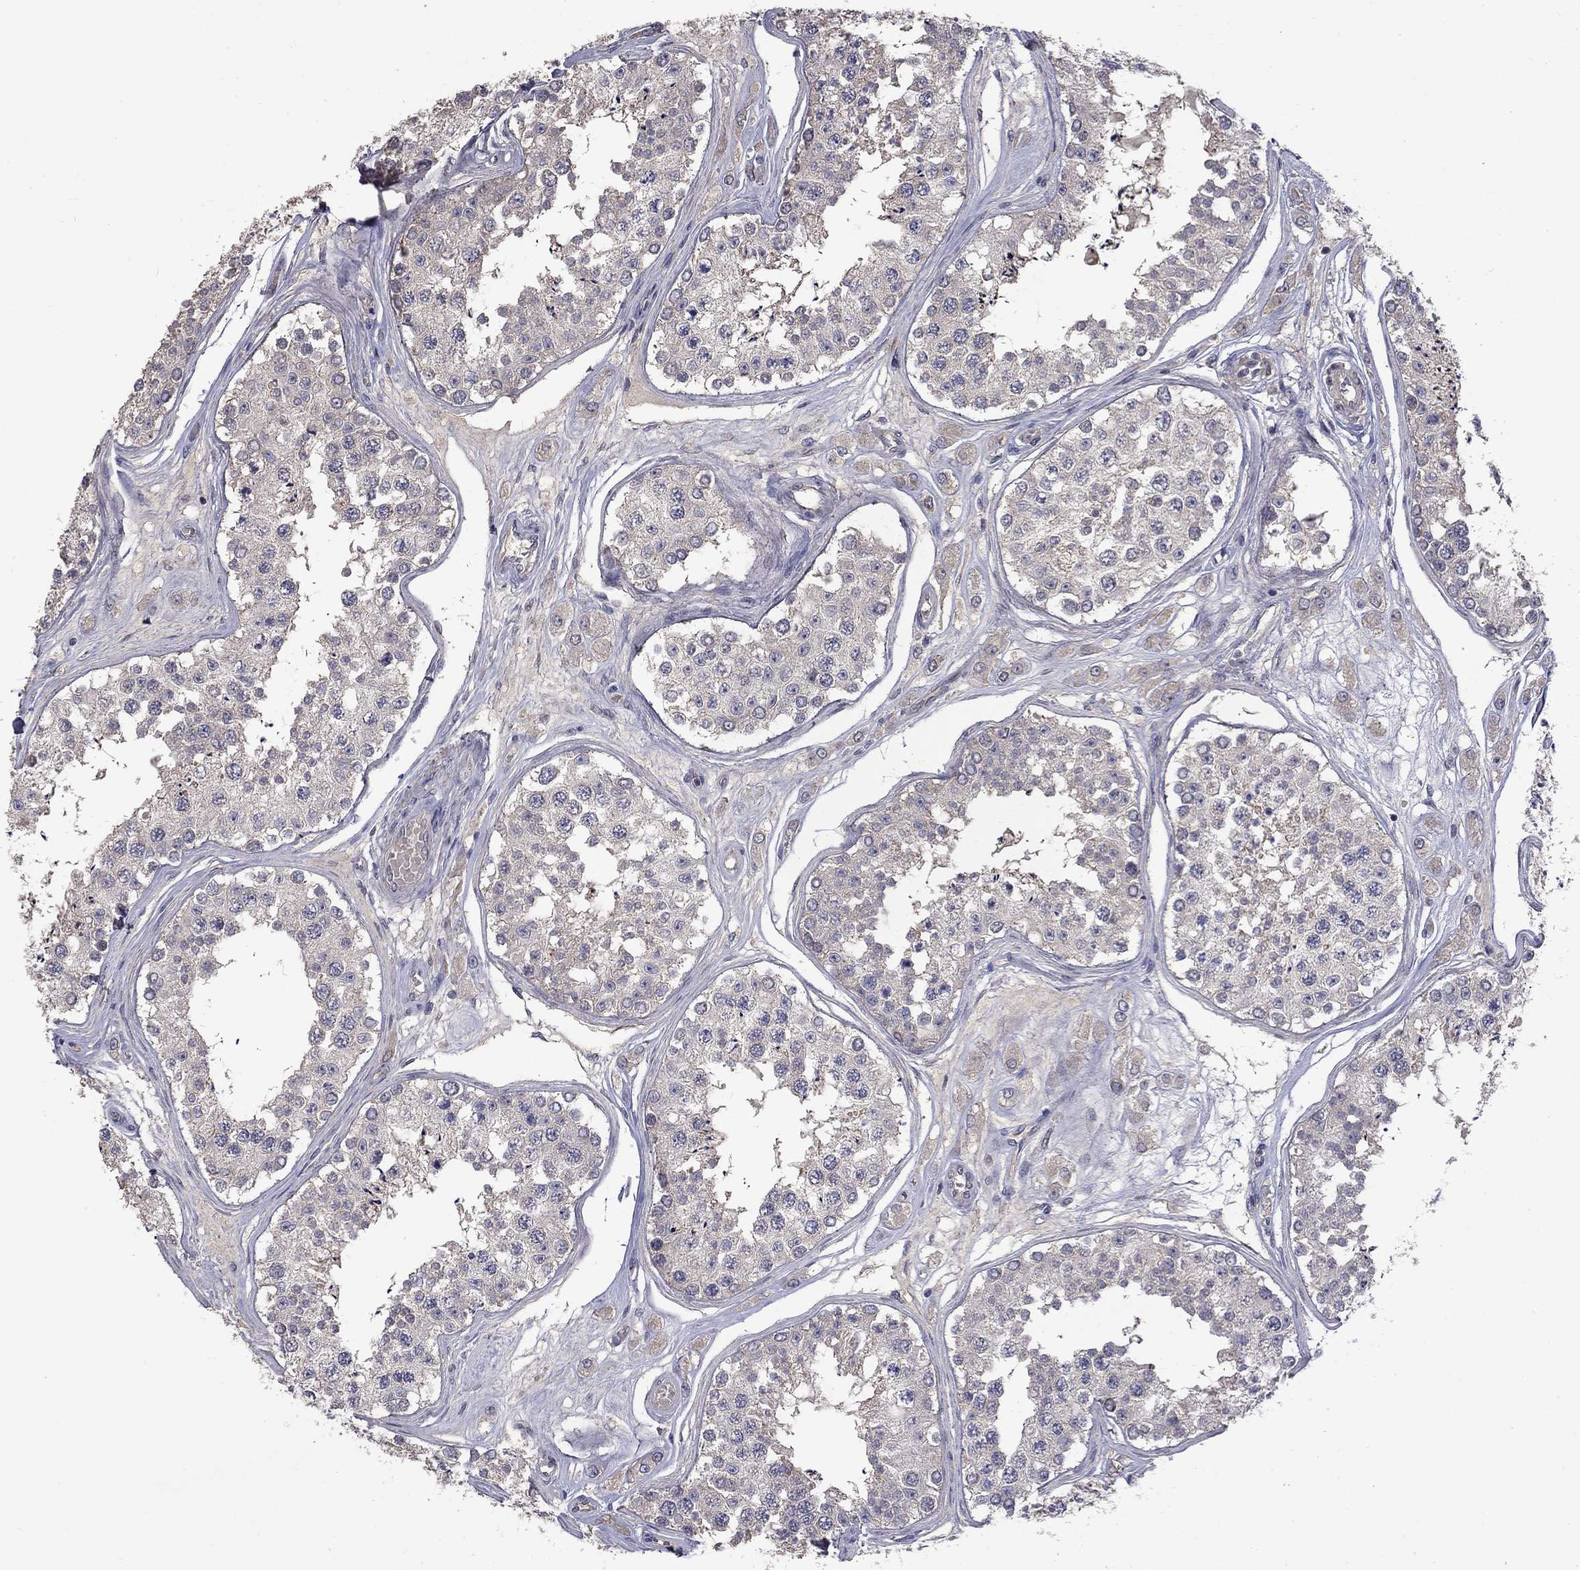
{"staining": {"intensity": "negative", "quantity": "none", "location": "none"}, "tissue": "testis", "cell_type": "Cells in seminiferous ducts", "image_type": "normal", "snomed": [{"axis": "morphology", "description": "Normal tissue, NOS"}, {"axis": "topography", "description": "Testis"}], "caption": "IHC image of unremarkable testis: human testis stained with DAB reveals no significant protein staining in cells in seminiferous ducts. (Brightfield microscopy of DAB immunohistochemistry at high magnification).", "gene": "SLC39A14", "patient": {"sex": "male", "age": 25}}